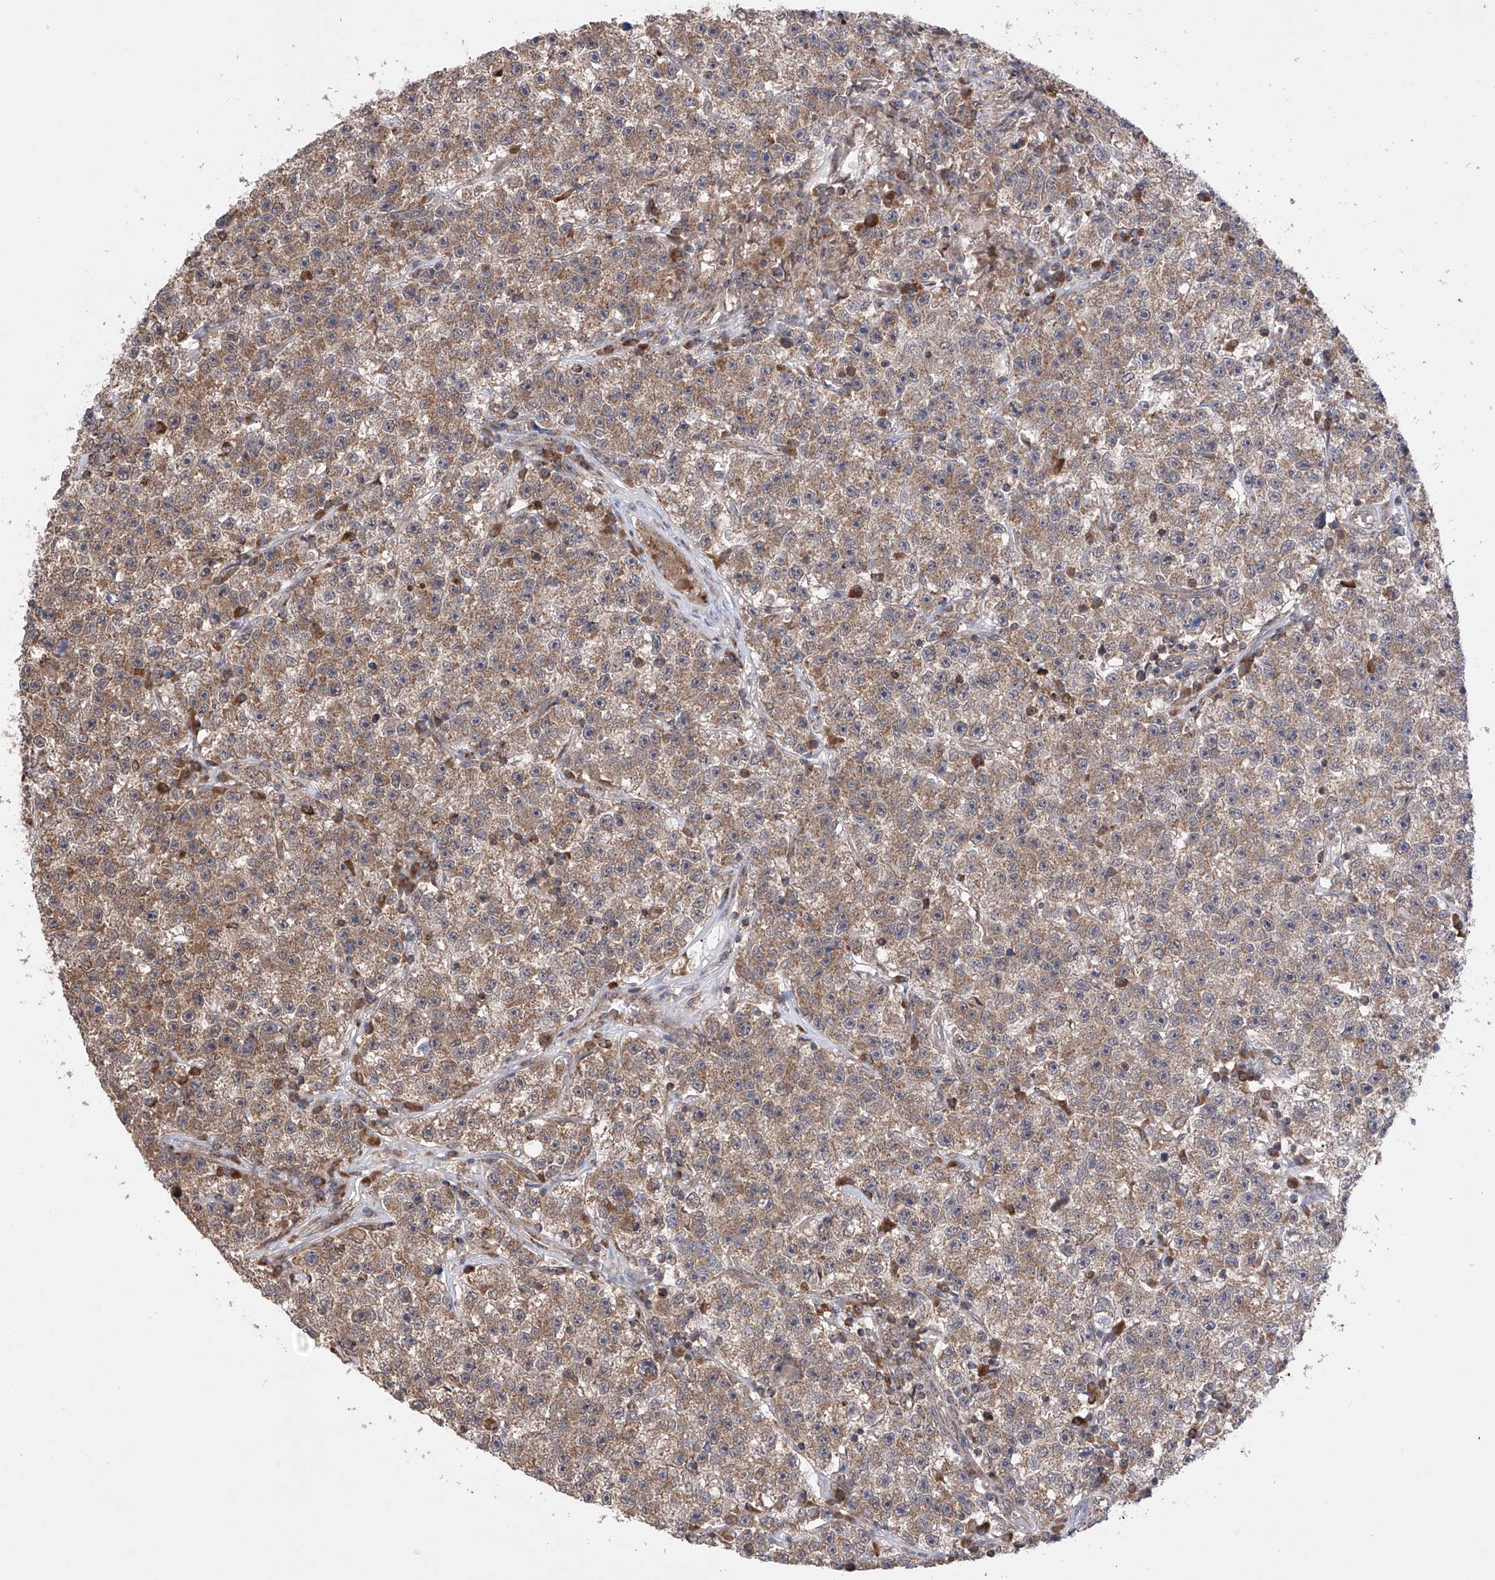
{"staining": {"intensity": "moderate", "quantity": ">75%", "location": "cytoplasmic/membranous"}, "tissue": "testis cancer", "cell_type": "Tumor cells", "image_type": "cancer", "snomed": [{"axis": "morphology", "description": "Seminoma, NOS"}, {"axis": "topography", "description": "Testis"}], "caption": "Protein staining demonstrates moderate cytoplasmic/membranous positivity in about >75% of tumor cells in testis cancer.", "gene": "SDHAF4", "patient": {"sex": "male", "age": 22}}